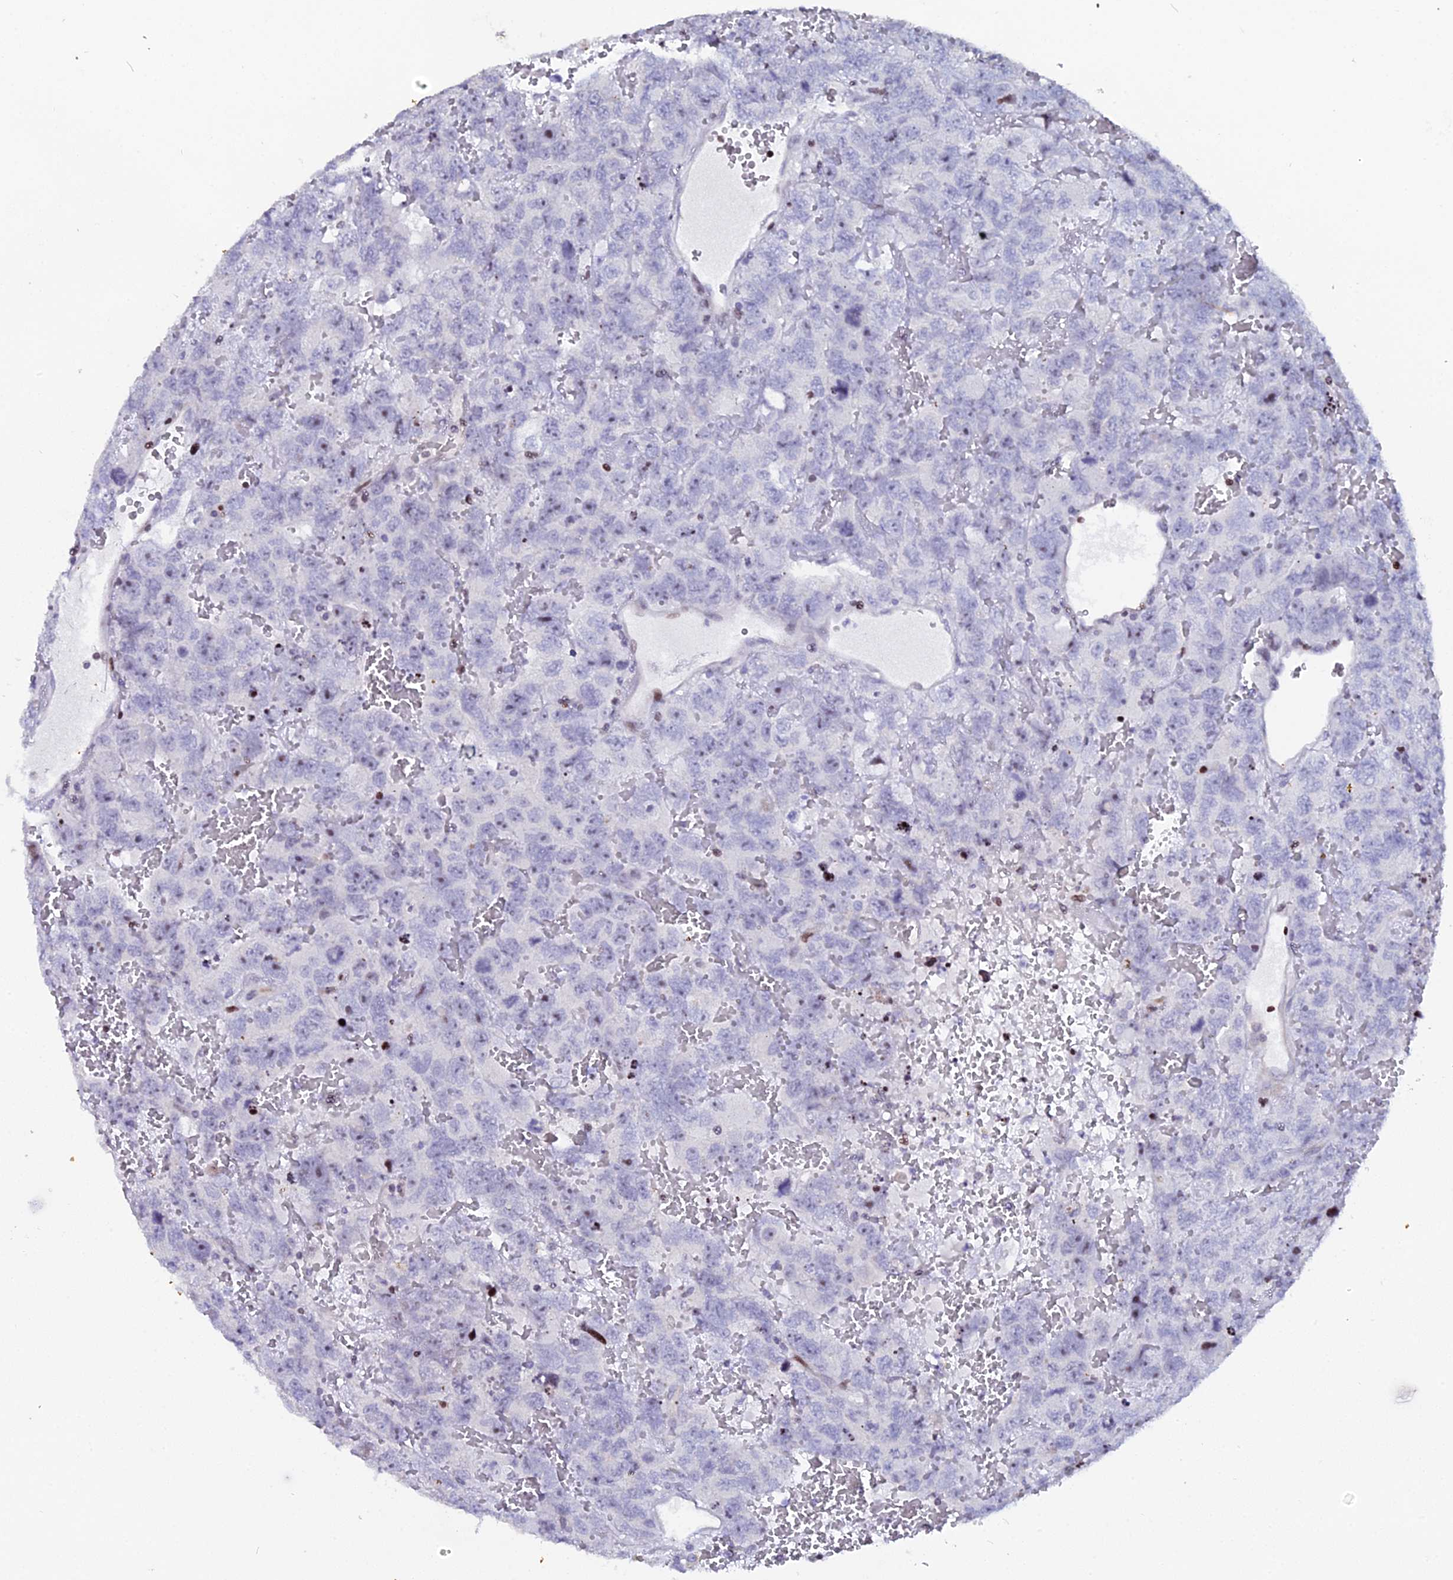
{"staining": {"intensity": "moderate", "quantity": "<25%", "location": "nuclear"}, "tissue": "testis cancer", "cell_type": "Tumor cells", "image_type": "cancer", "snomed": [{"axis": "morphology", "description": "Carcinoma, Embryonal, NOS"}, {"axis": "topography", "description": "Testis"}], "caption": "There is low levels of moderate nuclear staining in tumor cells of testis cancer, as demonstrated by immunohistochemical staining (brown color).", "gene": "MYNN", "patient": {"sex": "male", "age": 45}}